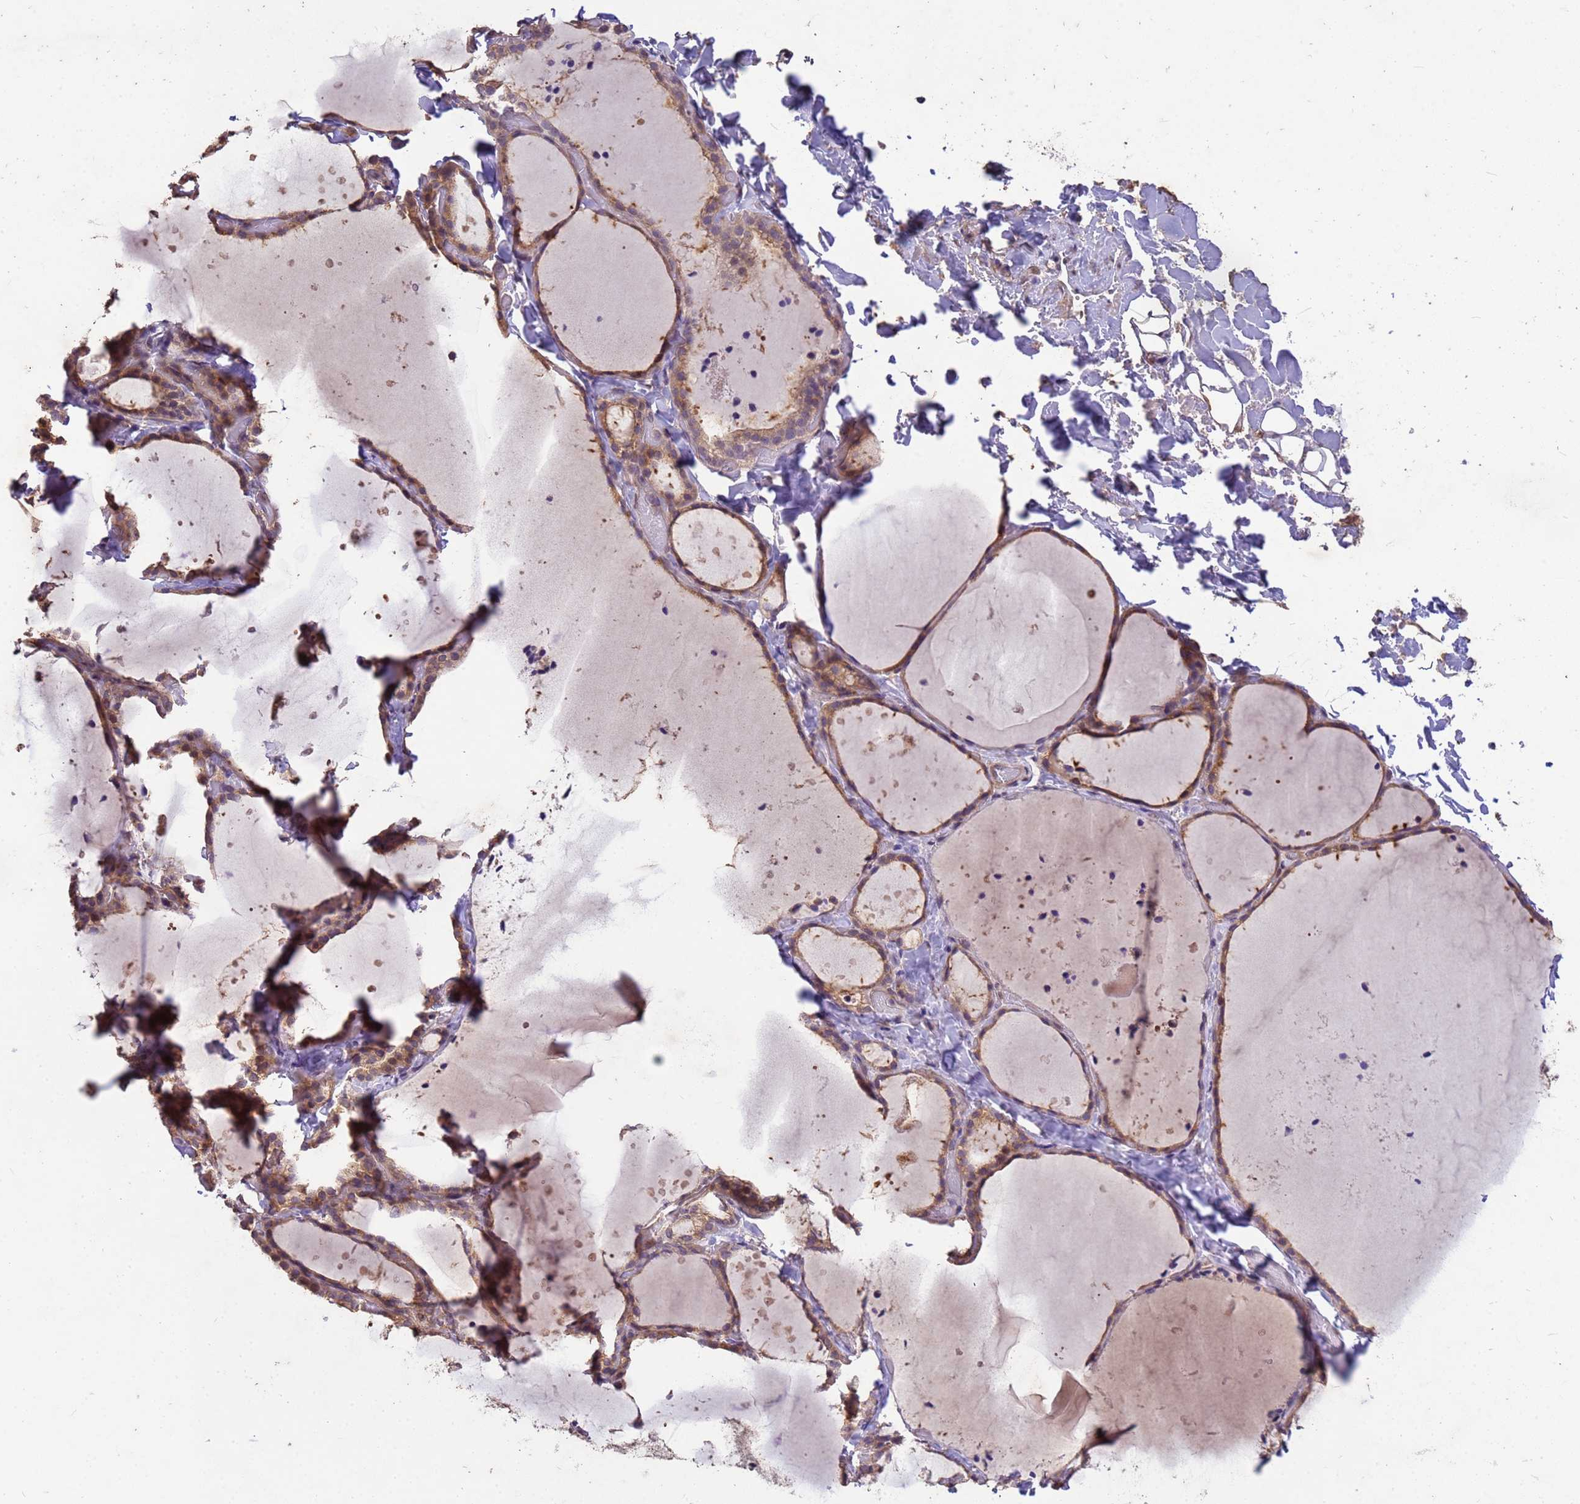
{"staining": {"intensity": "moderate", "quantity": ">75%", "location": "cytoplasmic/membranous"}, "tissue": "thyroid gland", "cell_type": "Glandular cells", "image_type": "normal", "snomed": [{"axis": "morphology", "description": "Normal tissue, NOS"}, {"axis": "topography", "description": "Thyroid gland"}], "caption": "Immunohistochemical staining of benign thyroid gland shows >75% levels of moderate cytoplasmic/membranous protein positivity in about >75% of glandular cells.", "gene": "PPP2CA", "patient": {"sex": "female", "age": 44}}